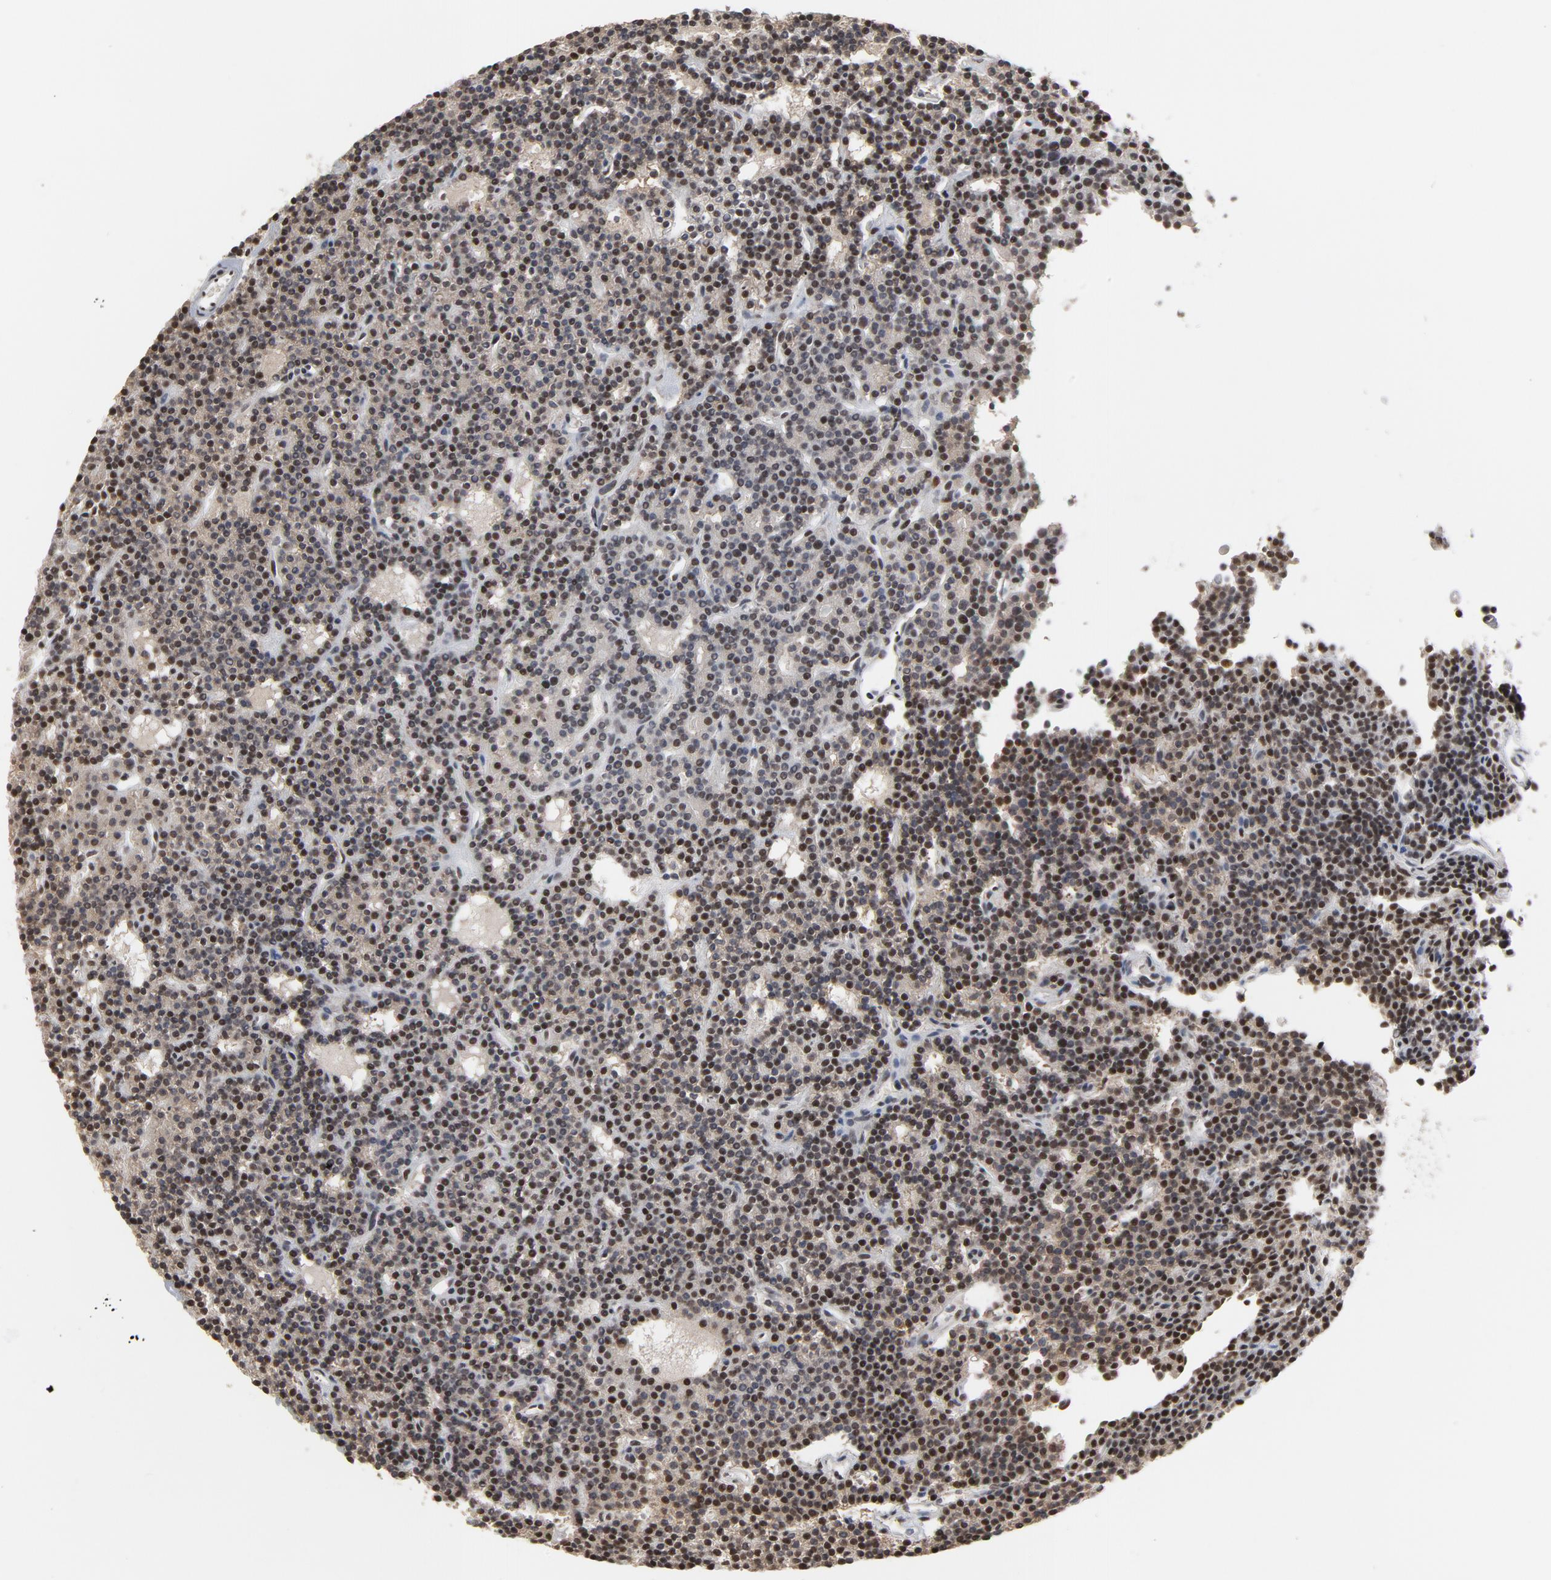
{"staining": {"intensity": "strong", "quantity": ">75%", "location": "nuclear"}, "tissue": "parathyroid gland", "cell_type": "Glandular cells", "image_type": "normal", "snomed": [{"axis": "morphology", "description": "Normal tissue, NOS"}, {"axis": "topography", "description": "Parathyroid gland"}], "caption": "Protein analysis of benign parathyroid gland shows strong nuclear positivity in approximately >75% of glandular cells. (DAB IHC with brightfield microscopy, high magnification).", "gene": "MRE11", "patient": {"sex": "female", "age": 45}}